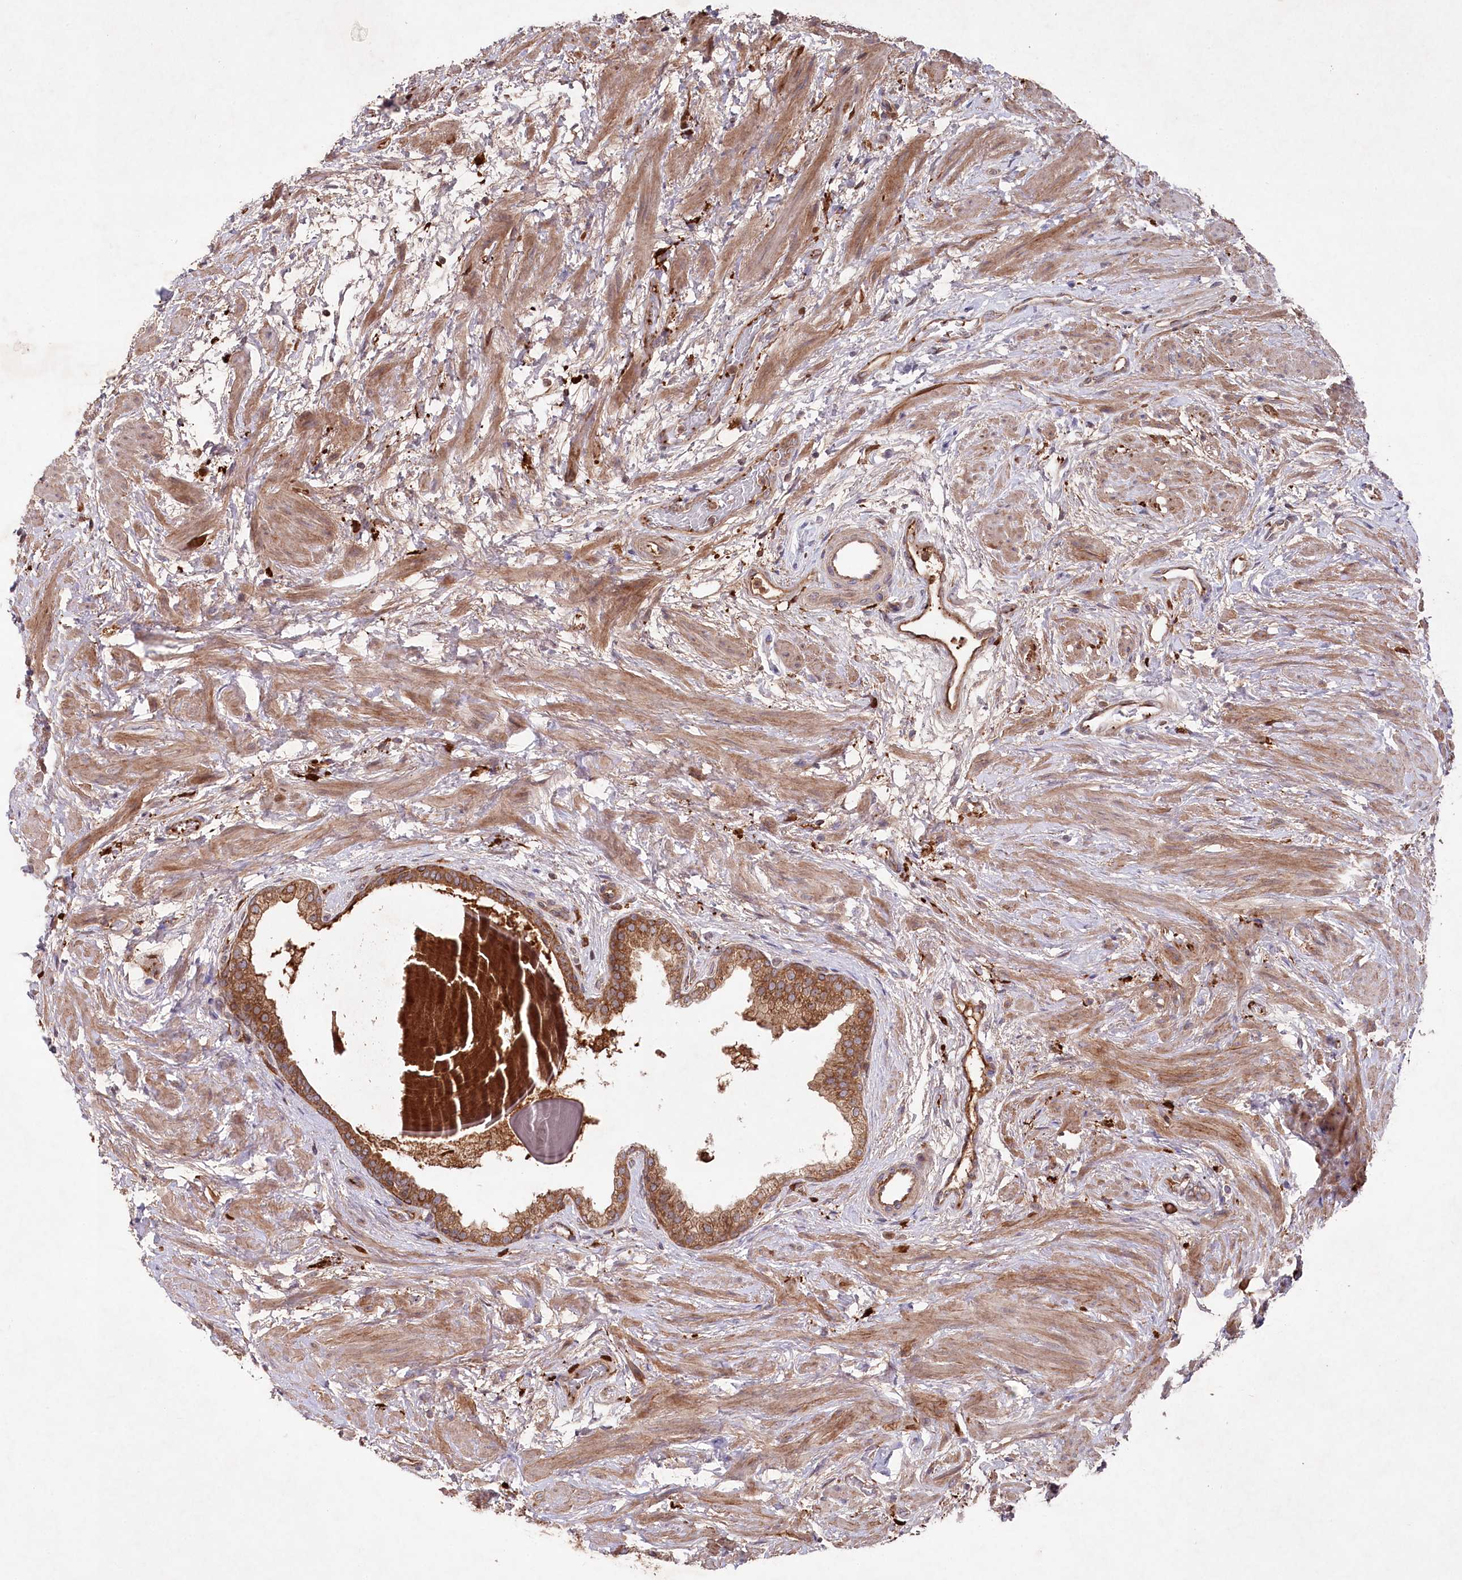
{"staining": {"intensity": "strong", "quantity": ">75%", "location": "cytoplasmic/membranous"}, "tissue": "prostate", "cell_type": "Glandular cells", "image_type": "normal", "snomed": [{"axis": "morphology", "description": "Normal tissue, NOS"}, {"axis": "topography", "description": "Prostate"}], "caption": "Glandular cells exhibit strong cytoplasmic/membranous positivity in about >75% of cells in benign prostate.", "gene": "PPP1R21", "patient": {"sex": "male", "age": 48}}